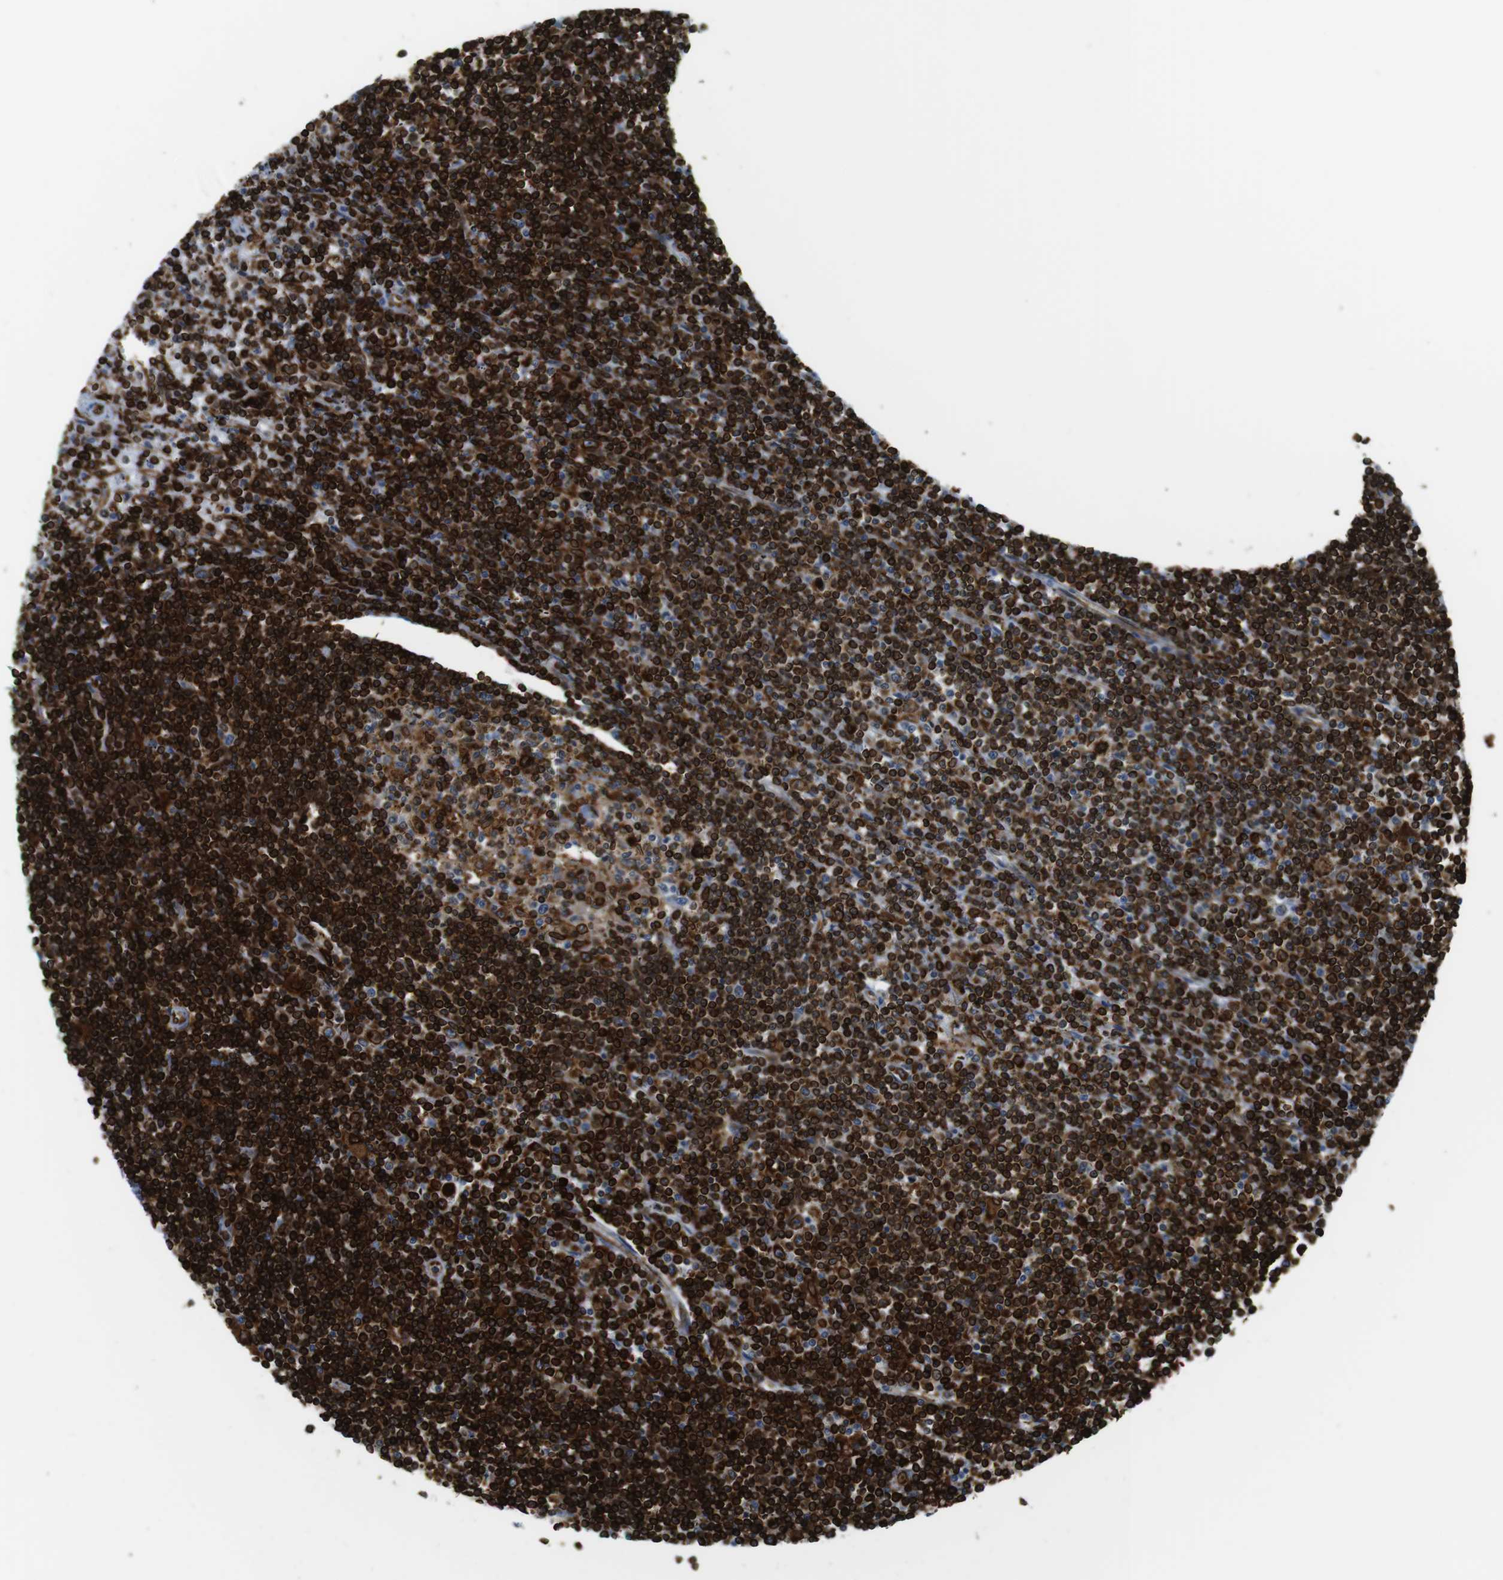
{"staining": {"intensity": "strong", "quantity": ">75%", "location": "cytoplasmic/membranous"}, "tissue": "lymphoma", "cell_type": "Tumor cells", "image_type": "cancer", "snomed": [{"axis": "morphology", "description": "Malignant lymphoma, non-Hodgkin's type, Low grade"}, {"axis": "topography", "description": "Spleen"}], "caption": "Strong cytoplasmic/membranous protein staining is present in approximately >75% of tumor cells in lymphoma. (brown staining indicates protein expression, while blue staining denotes nuclei).", "gene": "CIITA", "patient": {"sex": "male", "age": 76}}